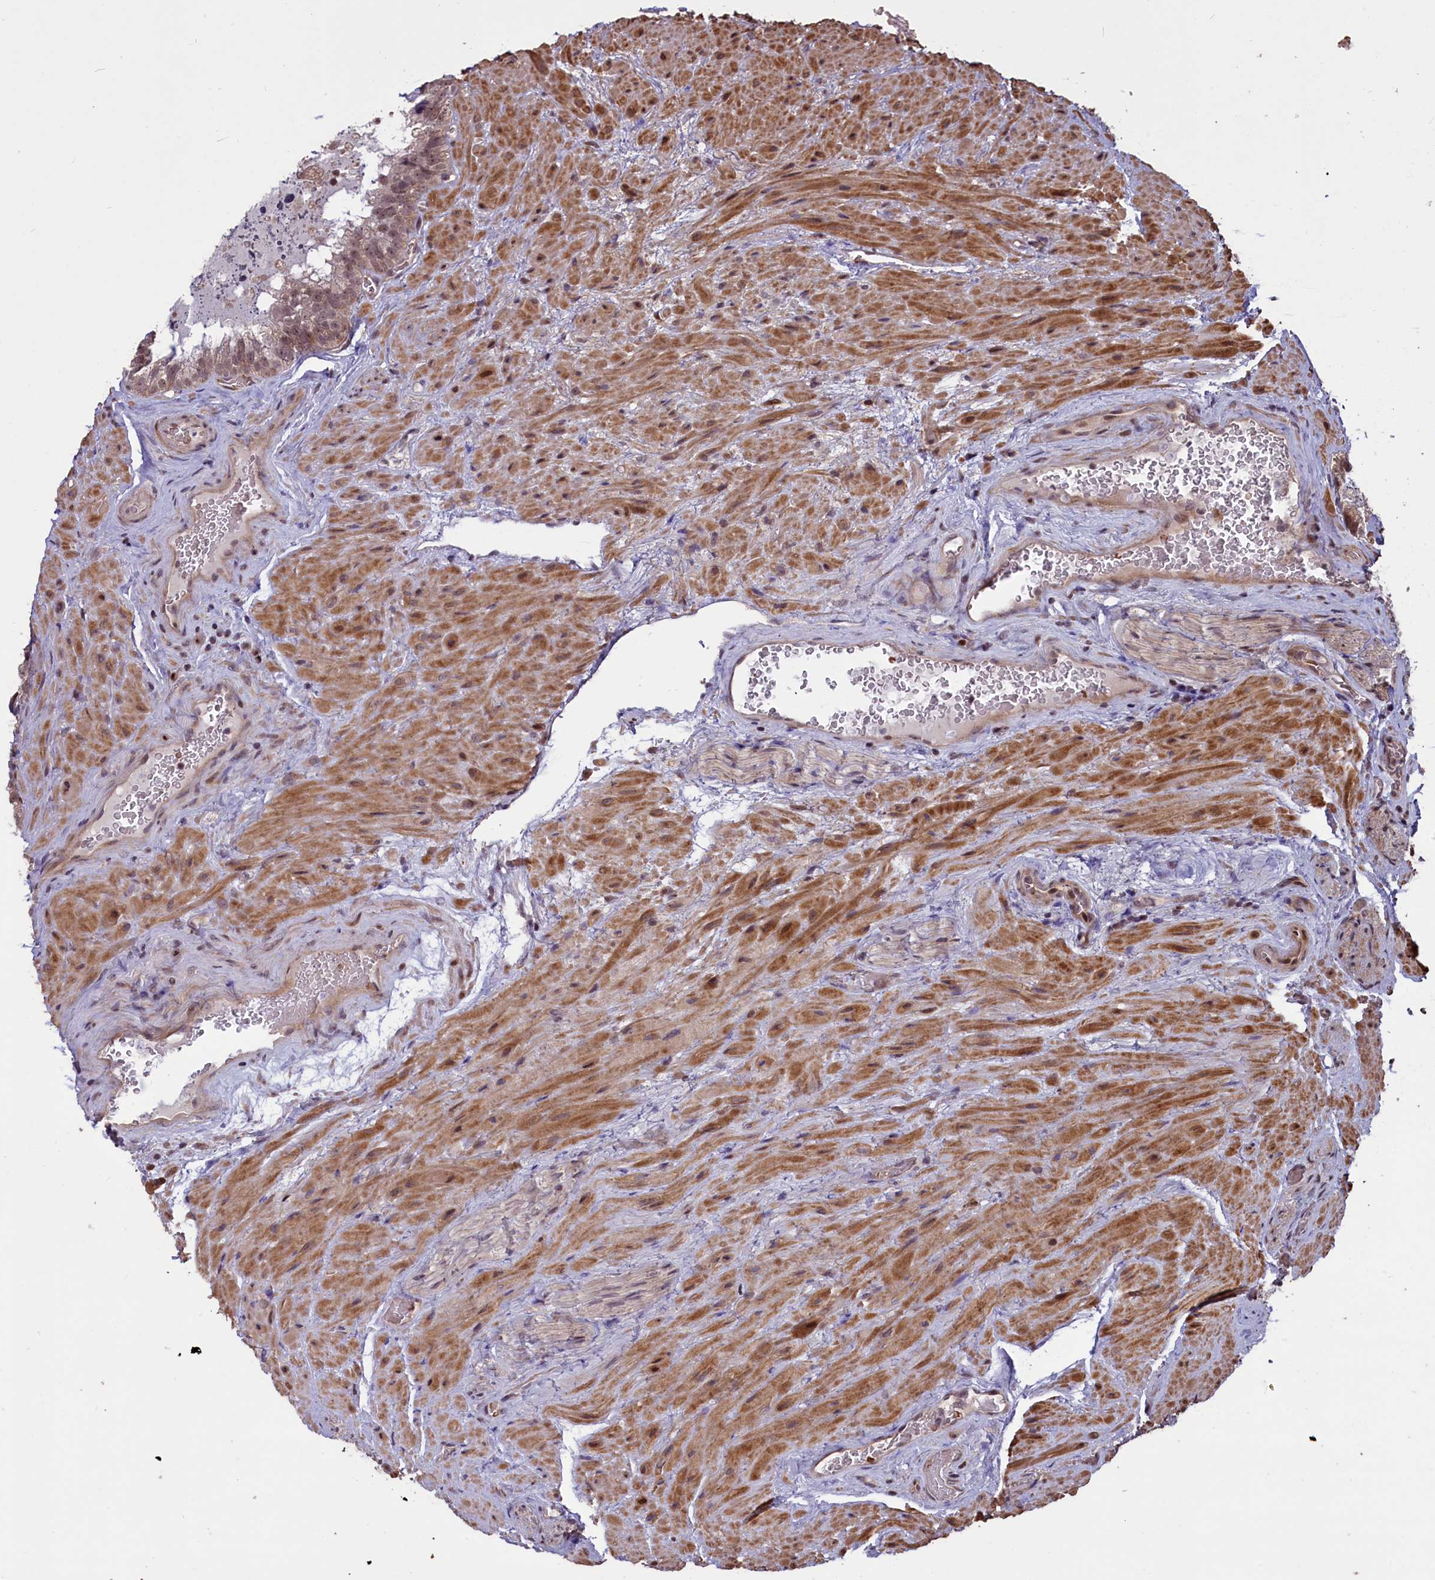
{"staining": {"intensity": "weak", "quantity": "25%-75%", "location": "nuclear"}, "tissue": "seminal vesicle", "cell_type": "Glandular cells", "image_type": "normal", "snomed": [{"axis": "morphology", "description": "Normal tissue, NOS"}, {"axis": "topography", "description": "Seminal veicle"}, {"axis": "topography", "description": "Peripheral nerve tissue"}], "caption": "Protein analysis of unremarkable seminal vesicle exhibits weak nuclear positivity in approximately 25%-75% of glandular cells.", "gene": "SHFL", "patient": {"sex": "male", "age": 67}}